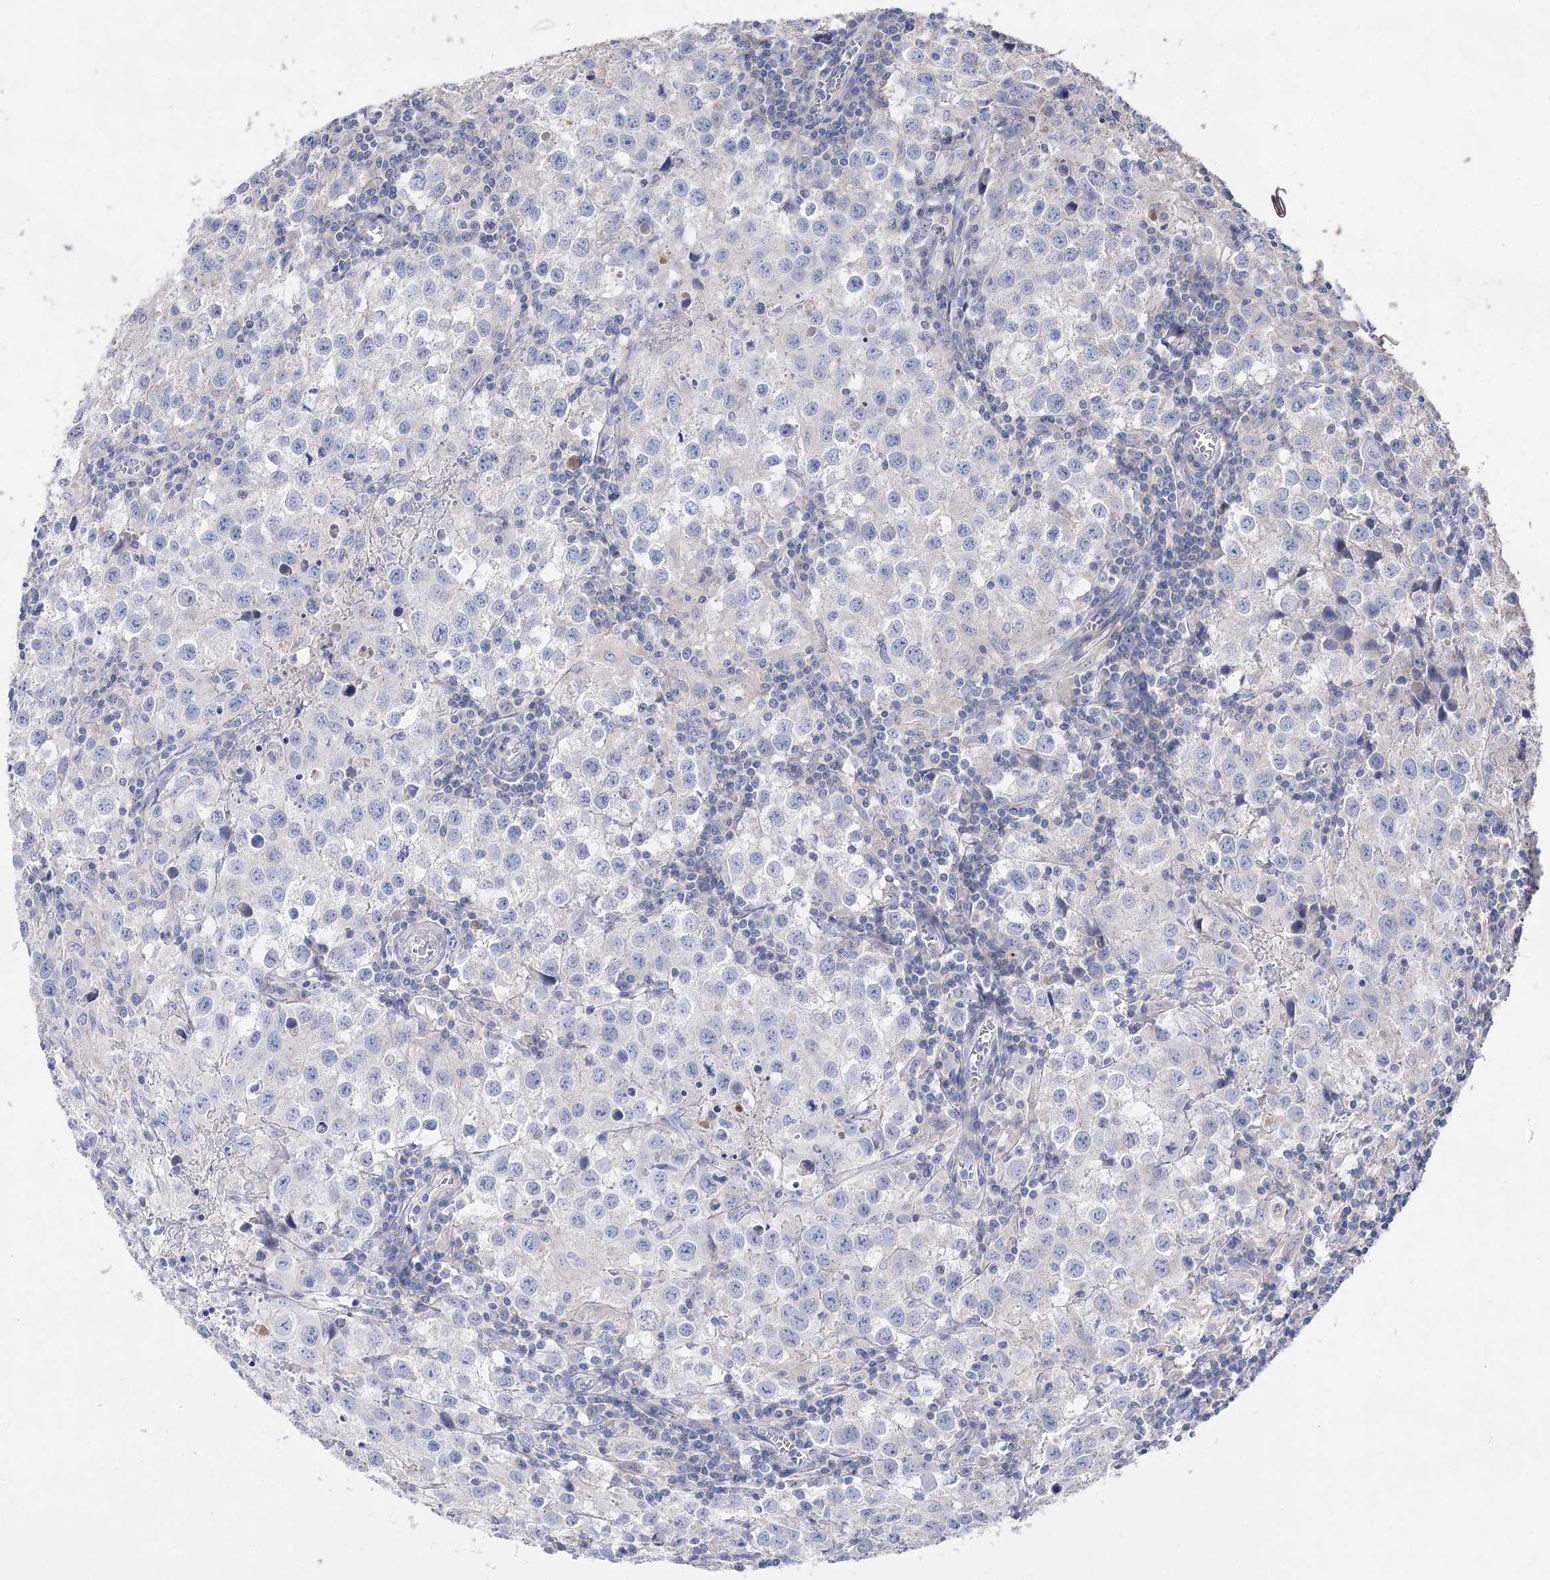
{"staining": {"intensity": "negative", "quantity": "none", "location": "none"}, "tissue": "testis cancer", "cell_type": "Tumor cells", "image_type": "cancer", "snomed": [{"axis": "morphology", "description": "Seminoma, NOS"}, {"axis": "morphology", "description": "Carcinoma, Embryonal, NOS"}, {"axis": "topography", "description": "Testis"}], "caption": "Immunohistochemistry micrograph of human testis cancer (seminoma) stained for a protein (brown), which exhibits no expression in tumor cells.", "gene": "NRAP", "patient": {"sex": "male", "age": 43}}